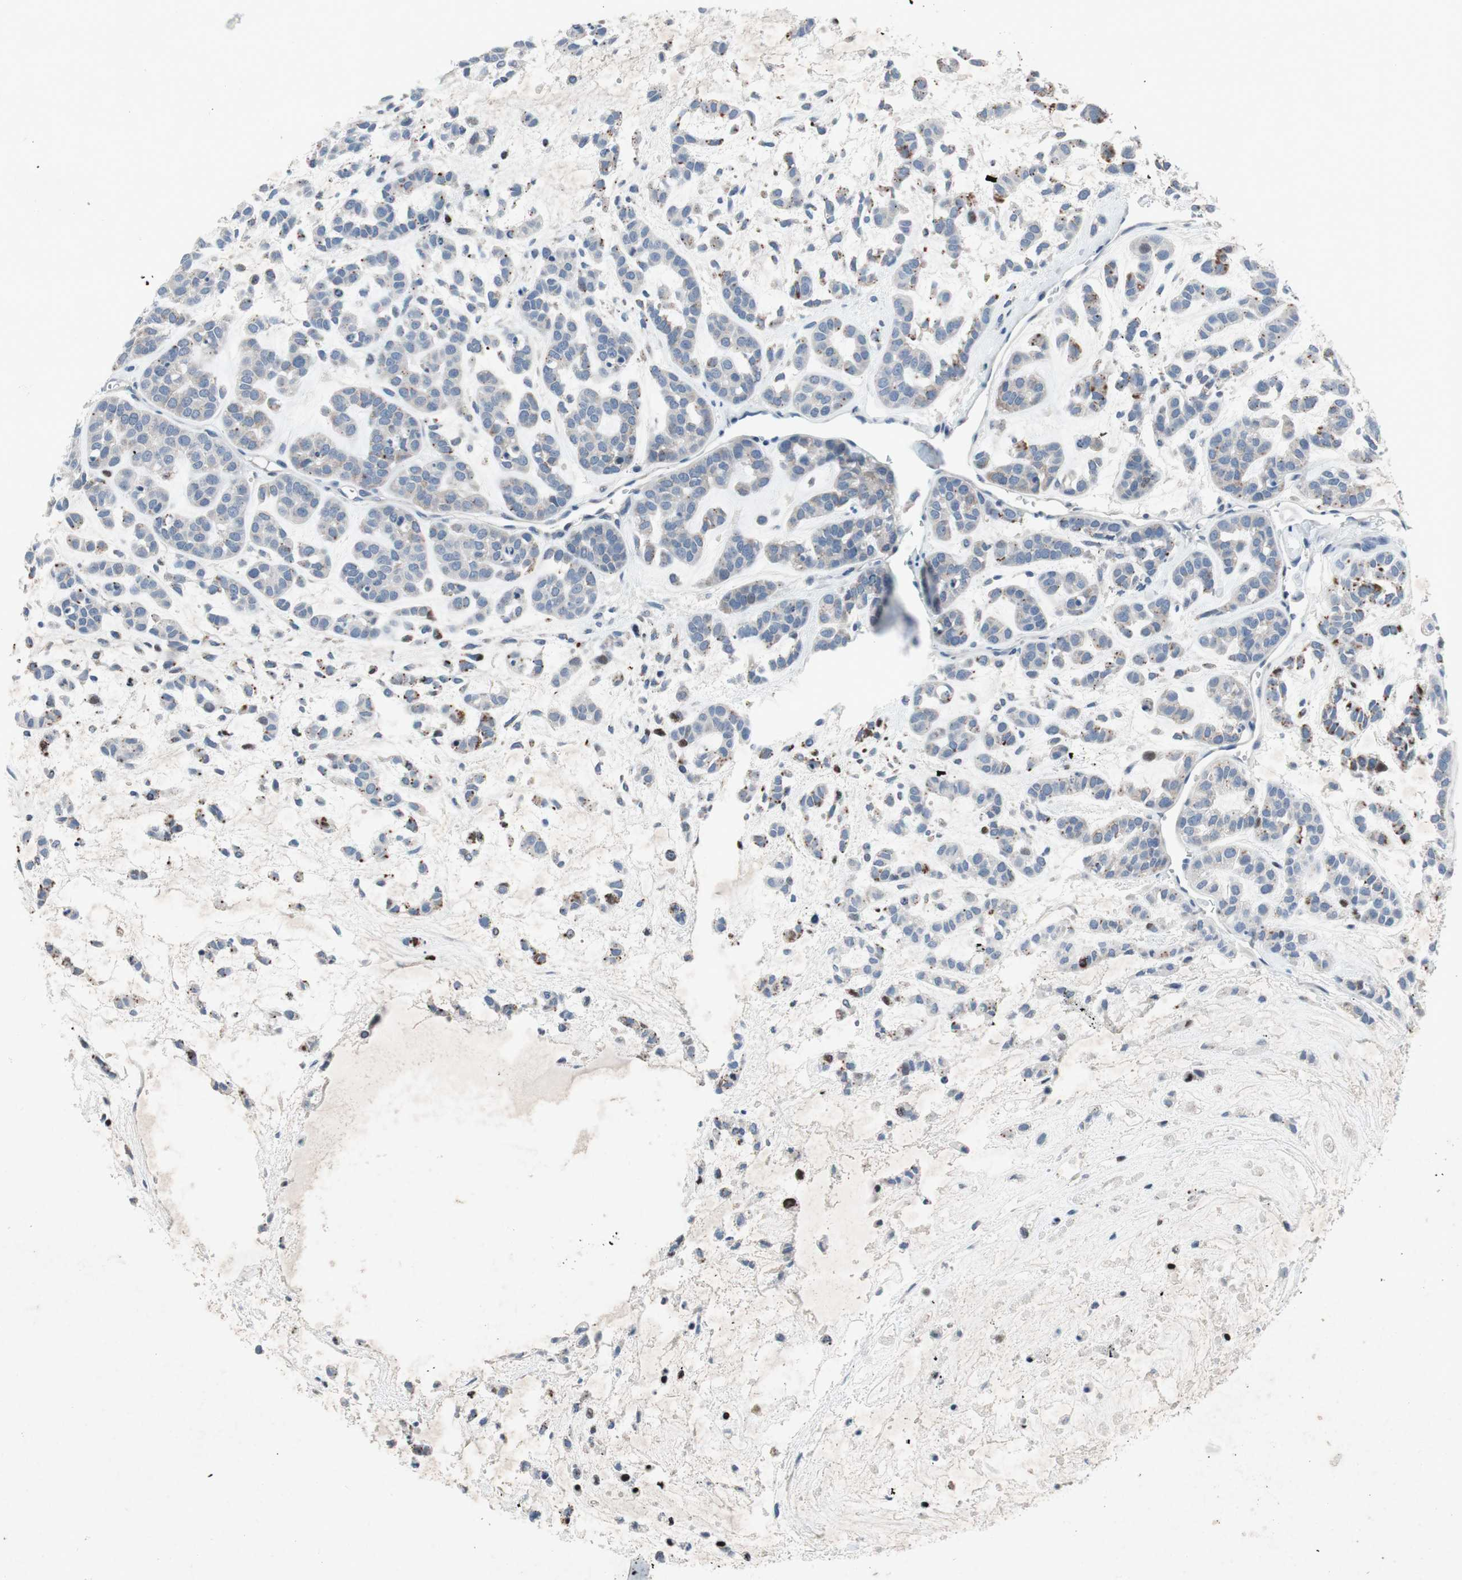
{"staining": {"intensity": "weak", "quantity": "<25%", "location": "cytoplasmic/membranous"}, "tissue": "head and neck cancer", "cell_type": "Tumor cells", "image_type": "cancer", "snomed": [{"axis": "morphology", "description": "Adenocarcinoma, NOS"}, {"axis": "morphology", "description": "Adenoma, NOS"}, {"axis": "topography", "description": "Head-Neck"}], "caption": "Human head and neck adenoma stained for a protein using IHC reveals no expression in tumor cells.", "gene": "MUTYH", "patient": {"sex": "female", "age": 55}}